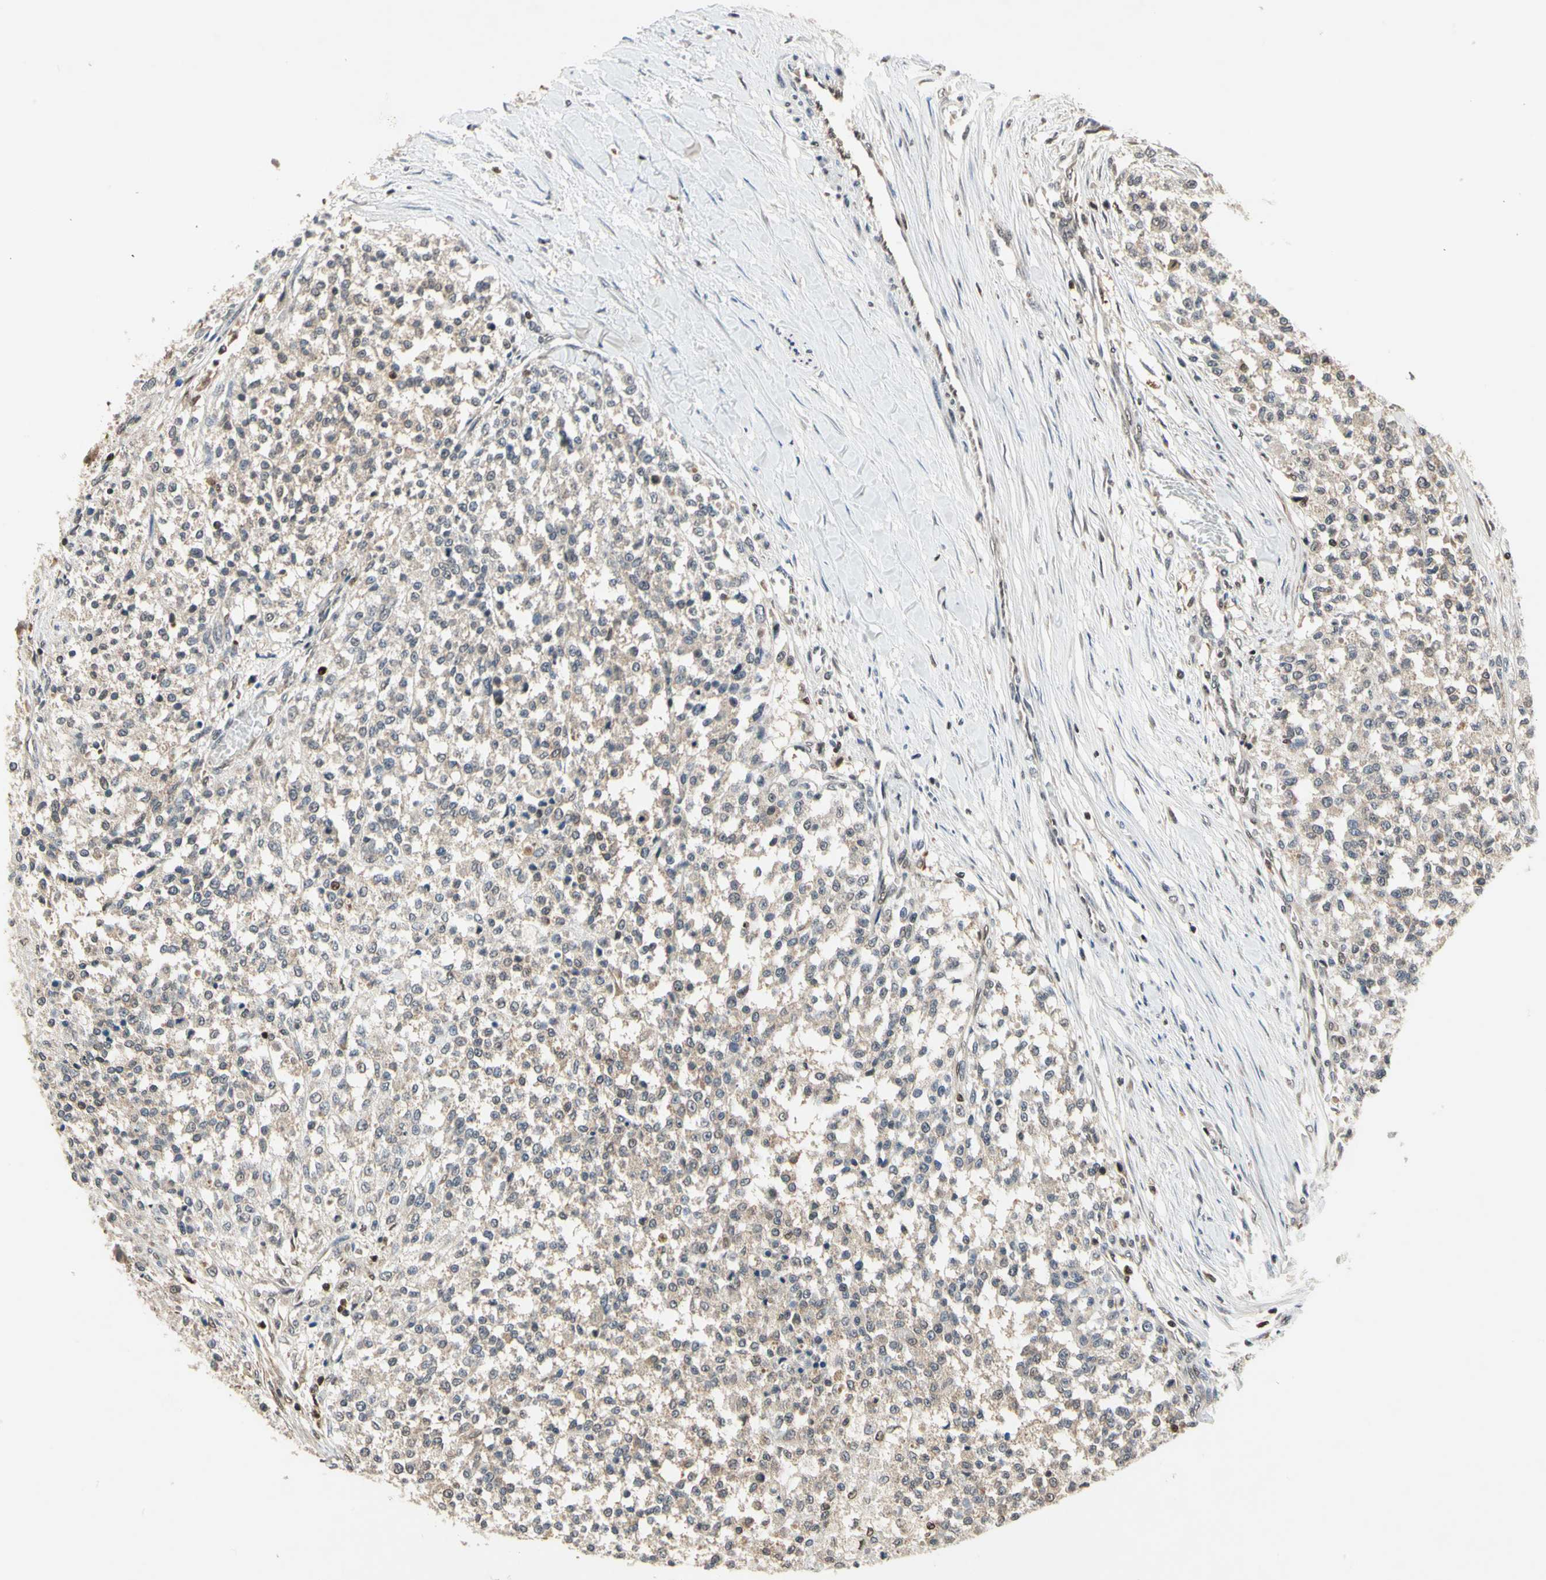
{"staining": {"intensity": "weak", "quantity": ">75%", "location": "cytoplasmic/membranous"}, "tissue": "testis cancer", "cell_type": "Tumor cells", "image_type": "cancer", "snomed": [{"axis": "morphology", "description": "Seminoma, NOS"}, {"axis": "topography", "description": "Testis"}], "caption": "Immunohistochemistry (IHC) (DAB (3,3'-diaminobenzidine)) staining of human testis cancer (seminoma) demonstrates weak cytoplasmic/membranous protein positivity in about >75% of tumor cells.", "gene": "GSR", "patient": {"sex": "male", "age": 59}}